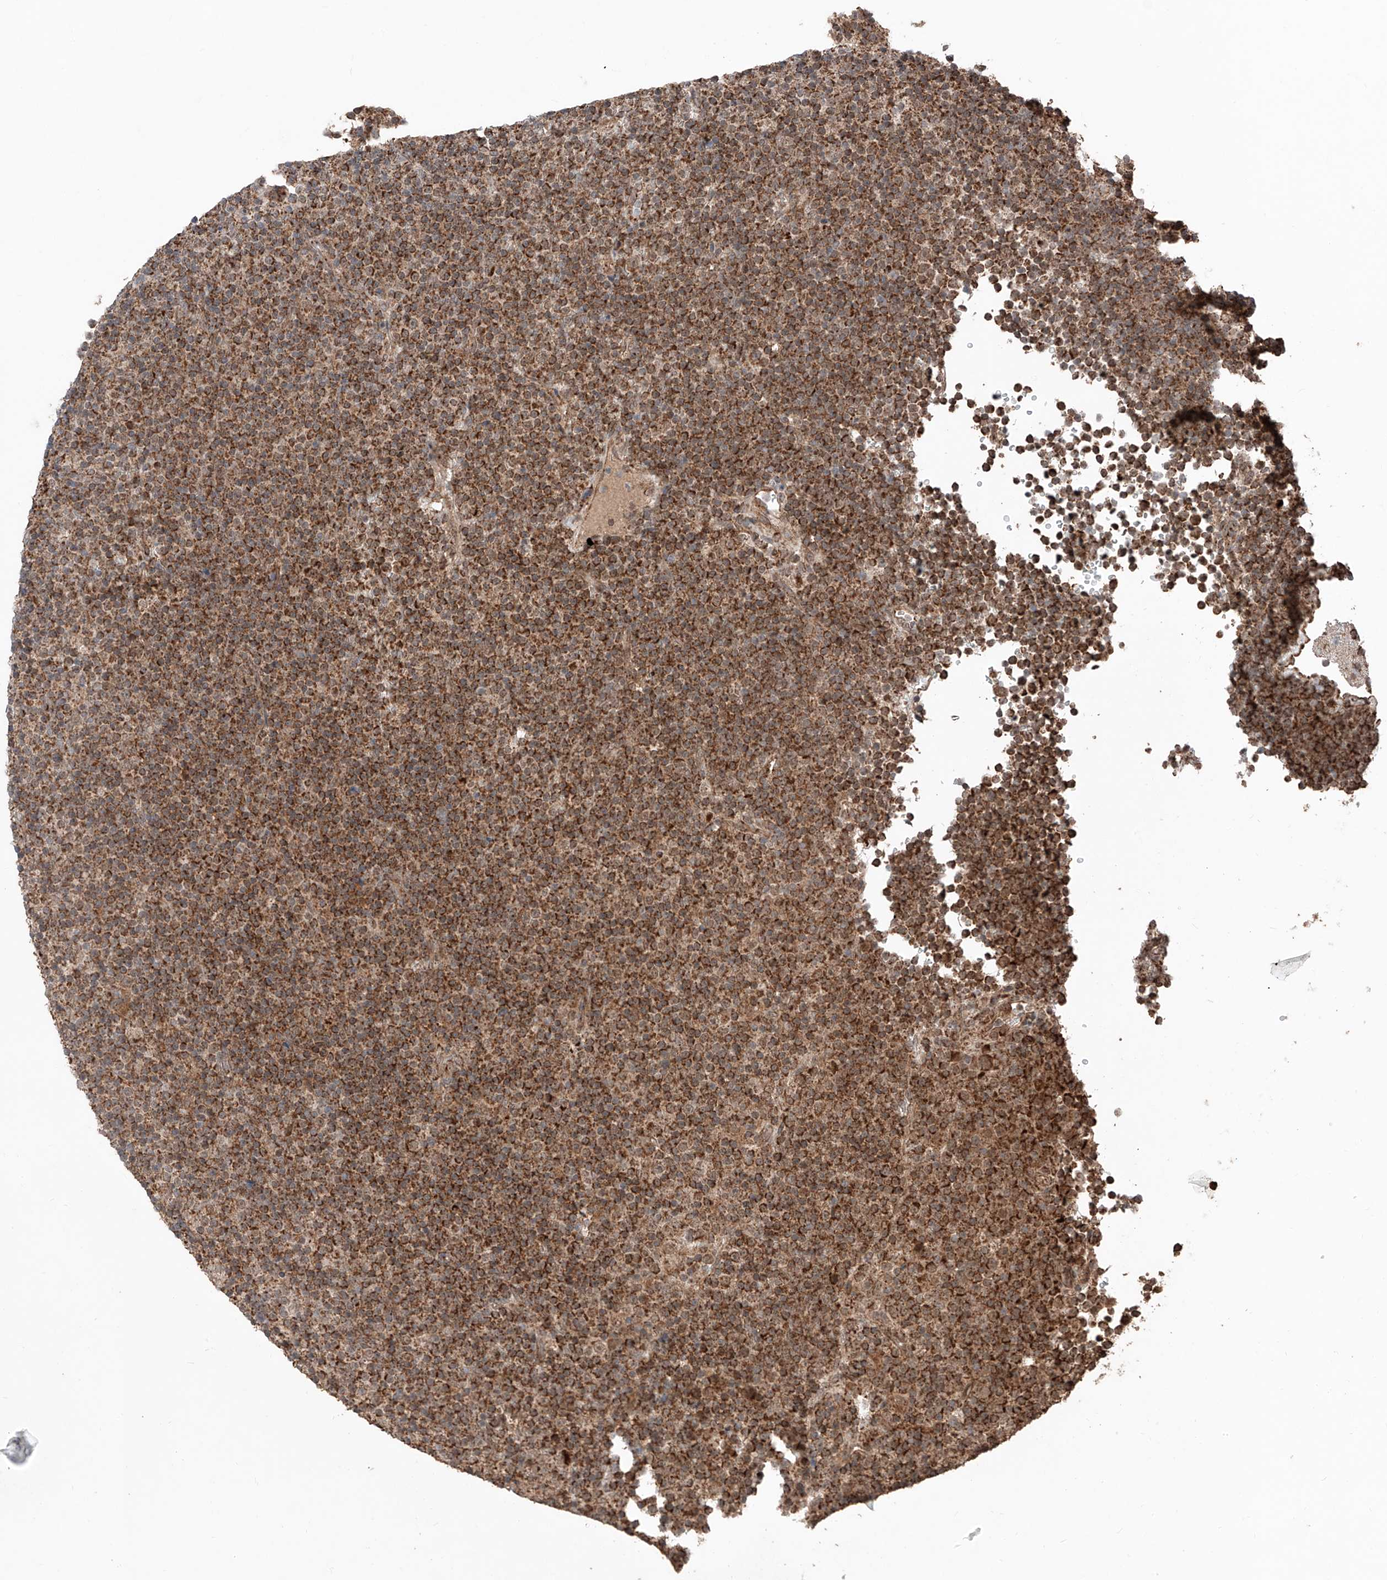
{"staining": {"intensity": "strong", "quantity": ">75%", "location": "cytoplasmic/membranous"}, "tissue": "lymphoma", "cell_type": "Tumor cells", "image_type": "cancer", "snomed": [{"axis": "morphology", "description": "Malignant lymphoma, non-Hodgkin's type, Low grade"}, {"axis": "topography", "description": "Lymph node"}], "caption": "Immunohistochemistry micrograph of low-grade malignant lymphoma, non-Hodgkin's type stained for a protein (brown), which exhibits high levels of strong cytoplasmic/membranous expression in about >75% of tumor cells.", "gene": "ZSCAN29", "patient": {"sex": "female", "age": 67}}